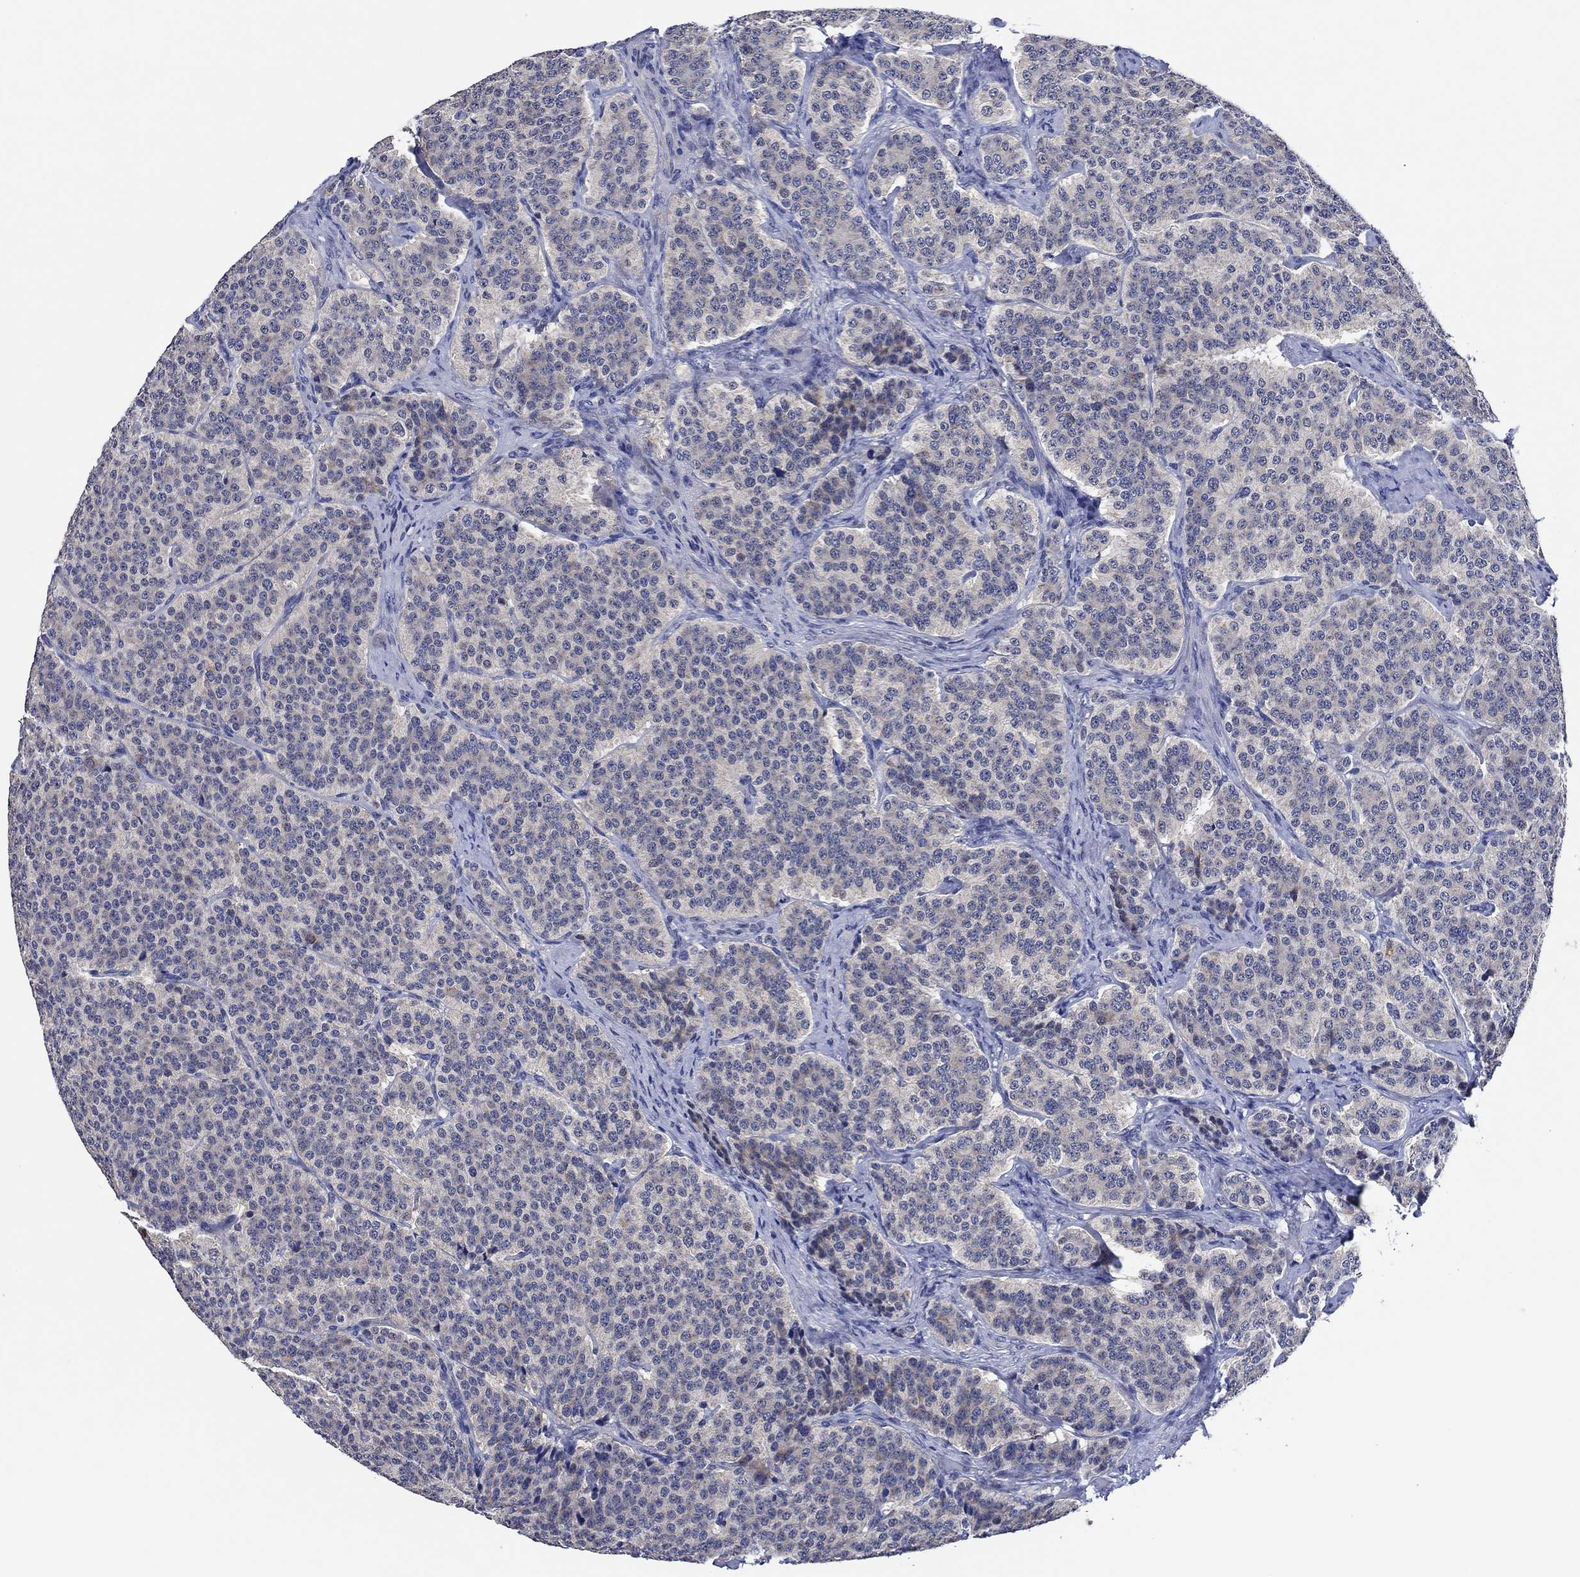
{"staining": {"intensity": "negative", "quantity": "none", "location": "none"}, "tissue": "carcinoid", "cell_type": "Tumor cells", "image_type": "cancer", "snomed": [{"axis": "morphology", "description": "Carcinoid, malignant, NOS"}, {"axis": "topography", "description": "Small intestine"}], "caption": "The immunohistochemistry micrograph has no significant positivity in tumor cells of carcinoid tissue.", "gene": "PRRT3", "patient": {"sex": "female", "age": 58}}